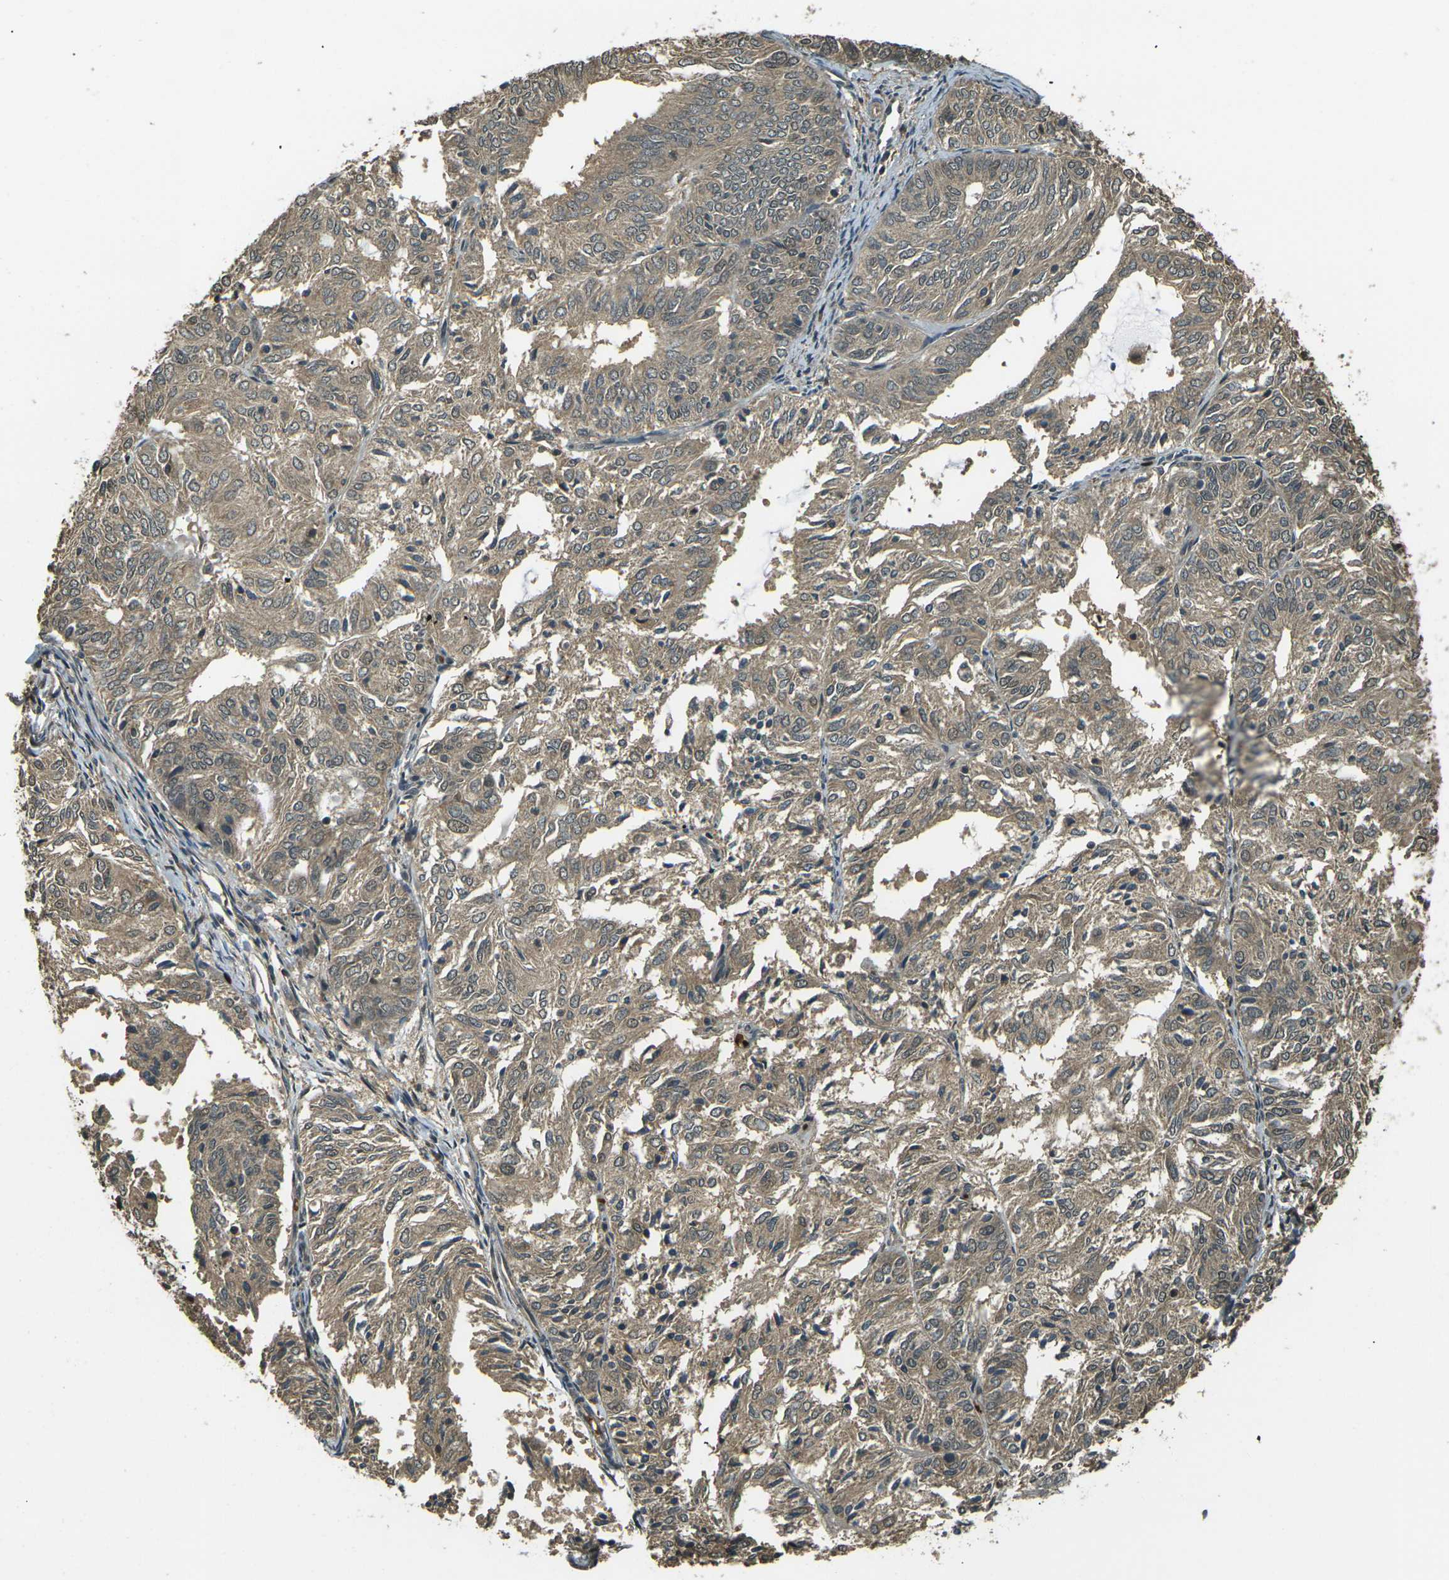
{"staining": {"intensity": "moderate", "quantity": ">75%", "location": "cytoplasmic/membranous"}, "tissue": "endometrial cancer", "cell_type": "Tumor cells", "image_type": "cancer", "snomed": [{"axis": "morphology", "description": "Adenocarcinoma, NOS"}, {"axis": "topography", "description": "Uterus"}], "caption": "Human adenocarcinoma (endometrial) stained for a protein (brown) demonstrates moderate cytoplasmic/membranous positive staining in approximately >75% of tumor cells.", "gene": "TOR1A", "patient": {"sex": "female", "age": 60}}